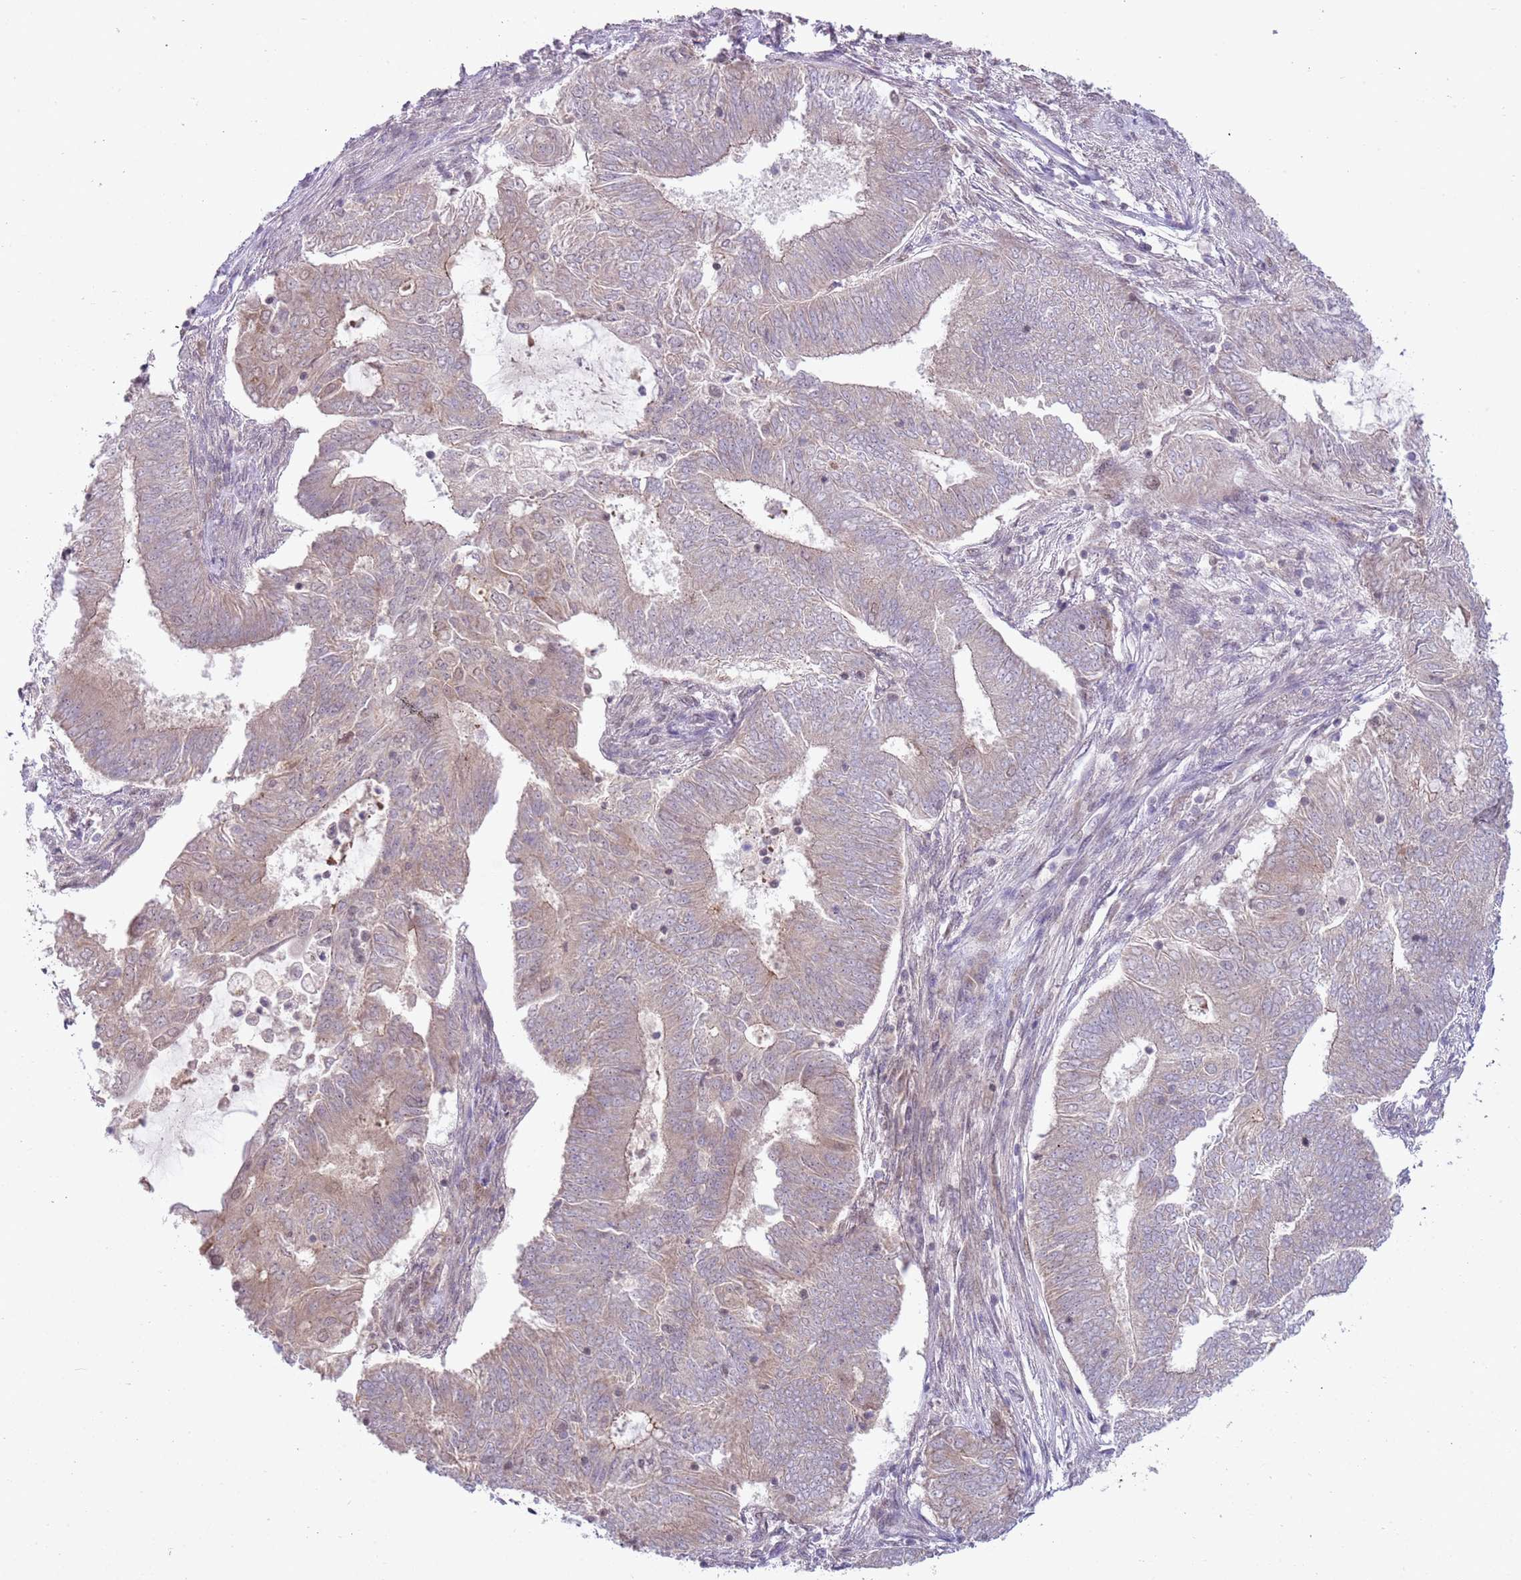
{"staining": {"intensity": "weak", "quantity": "<25%", "location": "cytoplasmic/membranous"}, "tissue": "endometrial cancer", "cell_type": "Tumor cells", "image_type": "cancer", "snomed": [{"axis": "morphology", "description": "Adenocarcinoma, NOS"}, {"axis": "topography", "description": "Endometrium"}], "caption": "High power microscopy histopathology image of an IHC histopathology image of endometrial cancer, revealing no significant expression in tumor cells. (Stains: DAB IHC with hematoxylin counter stain, Microscopy: brightfield microscopy at high magnification).", "gene": "TM2D1", "patient": {"sex": "female", "age": 62}}